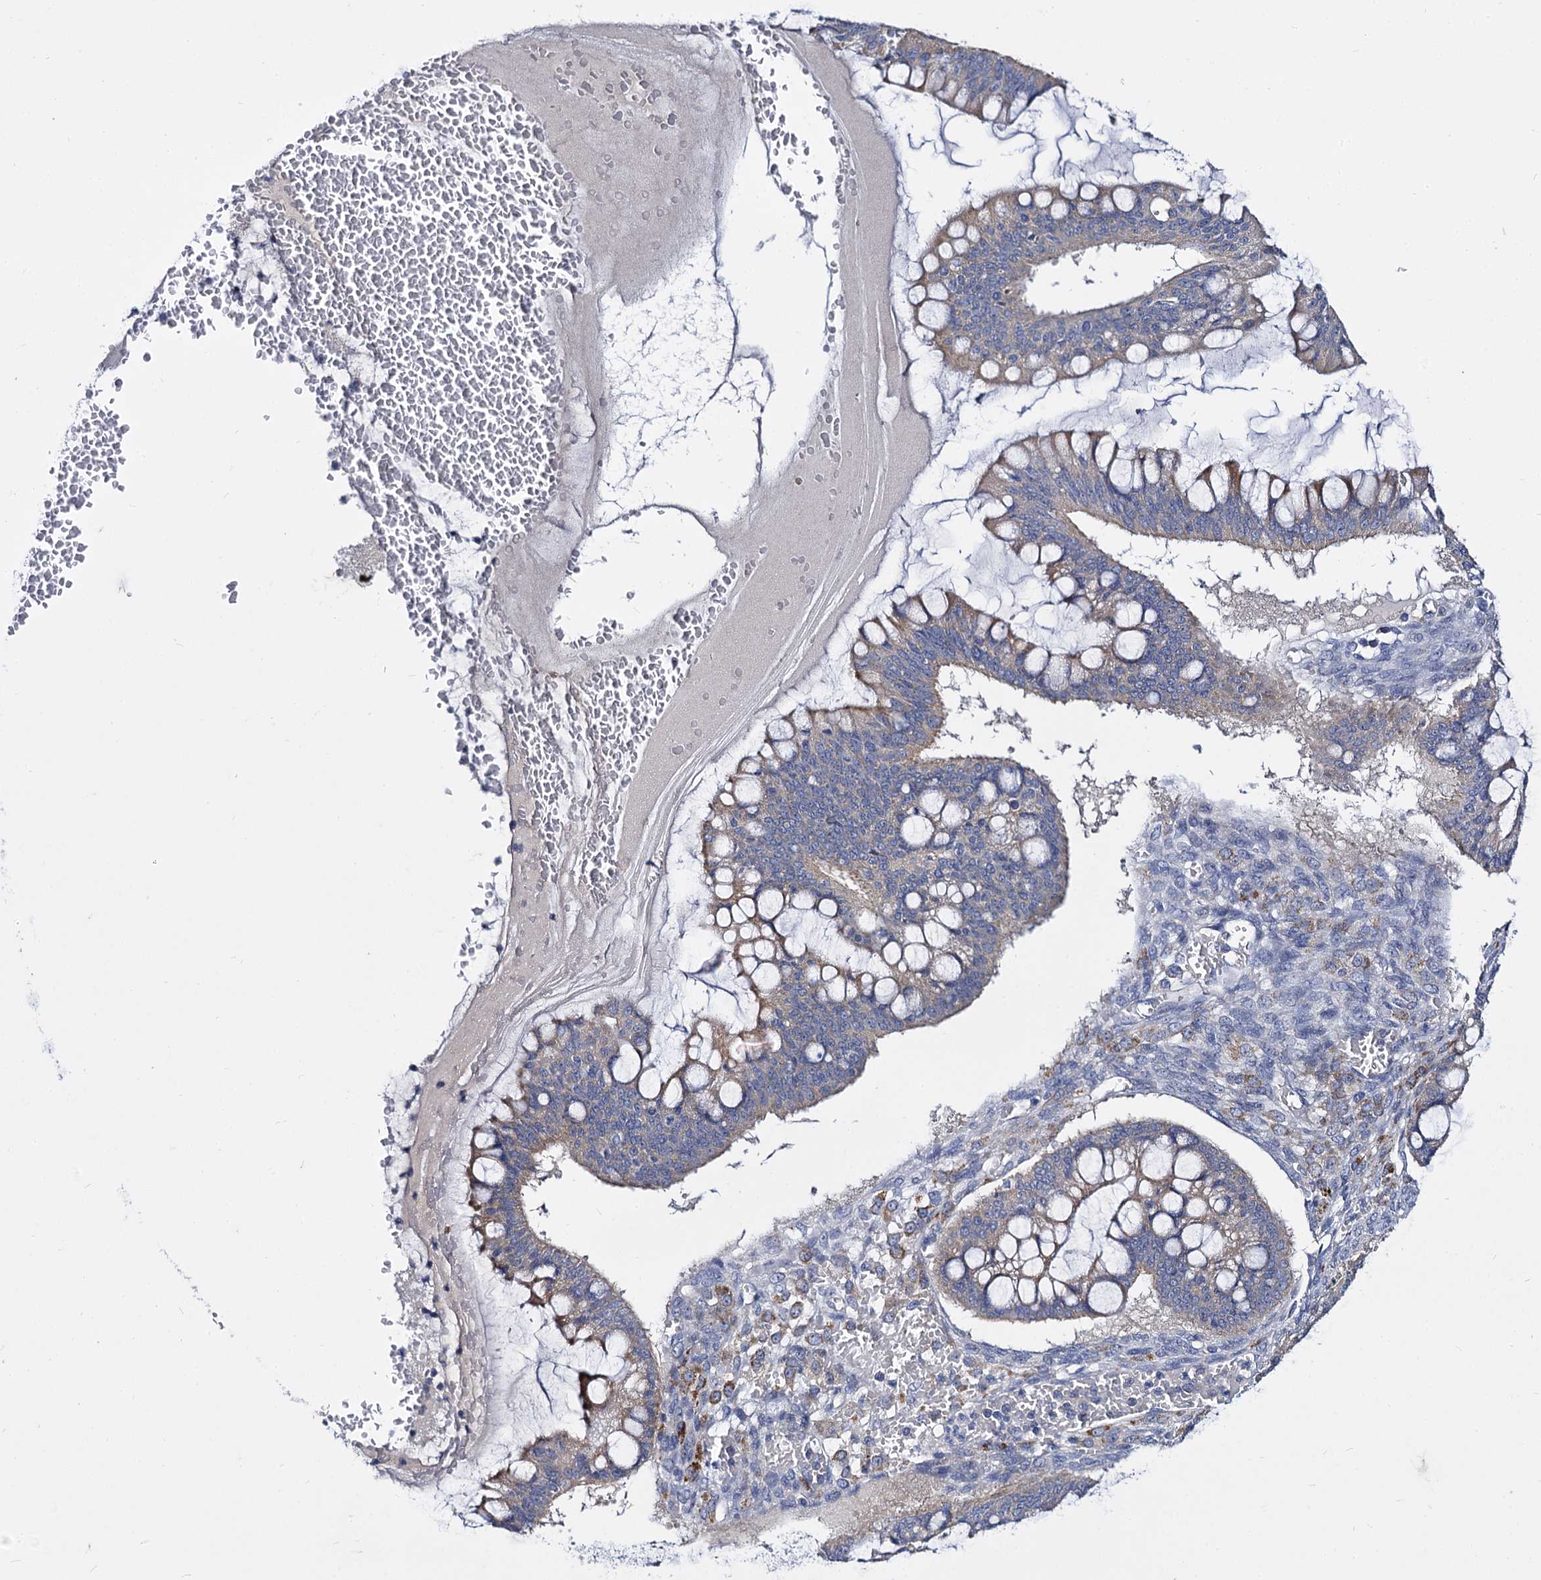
{"staining": {"intensity": "weak", "quantity": "<25%", "location": "cytoplasmic/membranous"}, "tissue": "ovarian cancer", "cell_type": "Tumor cells", "image_type": "cancer", "snomed": [{"axis": "morphology", "description": "Cystadenocarcinoma, mucinous, NOS"}, {"axis": "topography", "description": "Ovary"}], "caption": "A photomicrograph of human ovarian cancer is negative for staining in tumor cells.", "gene": "PANX2", "patient": {"sex": "female", "age": 73}}